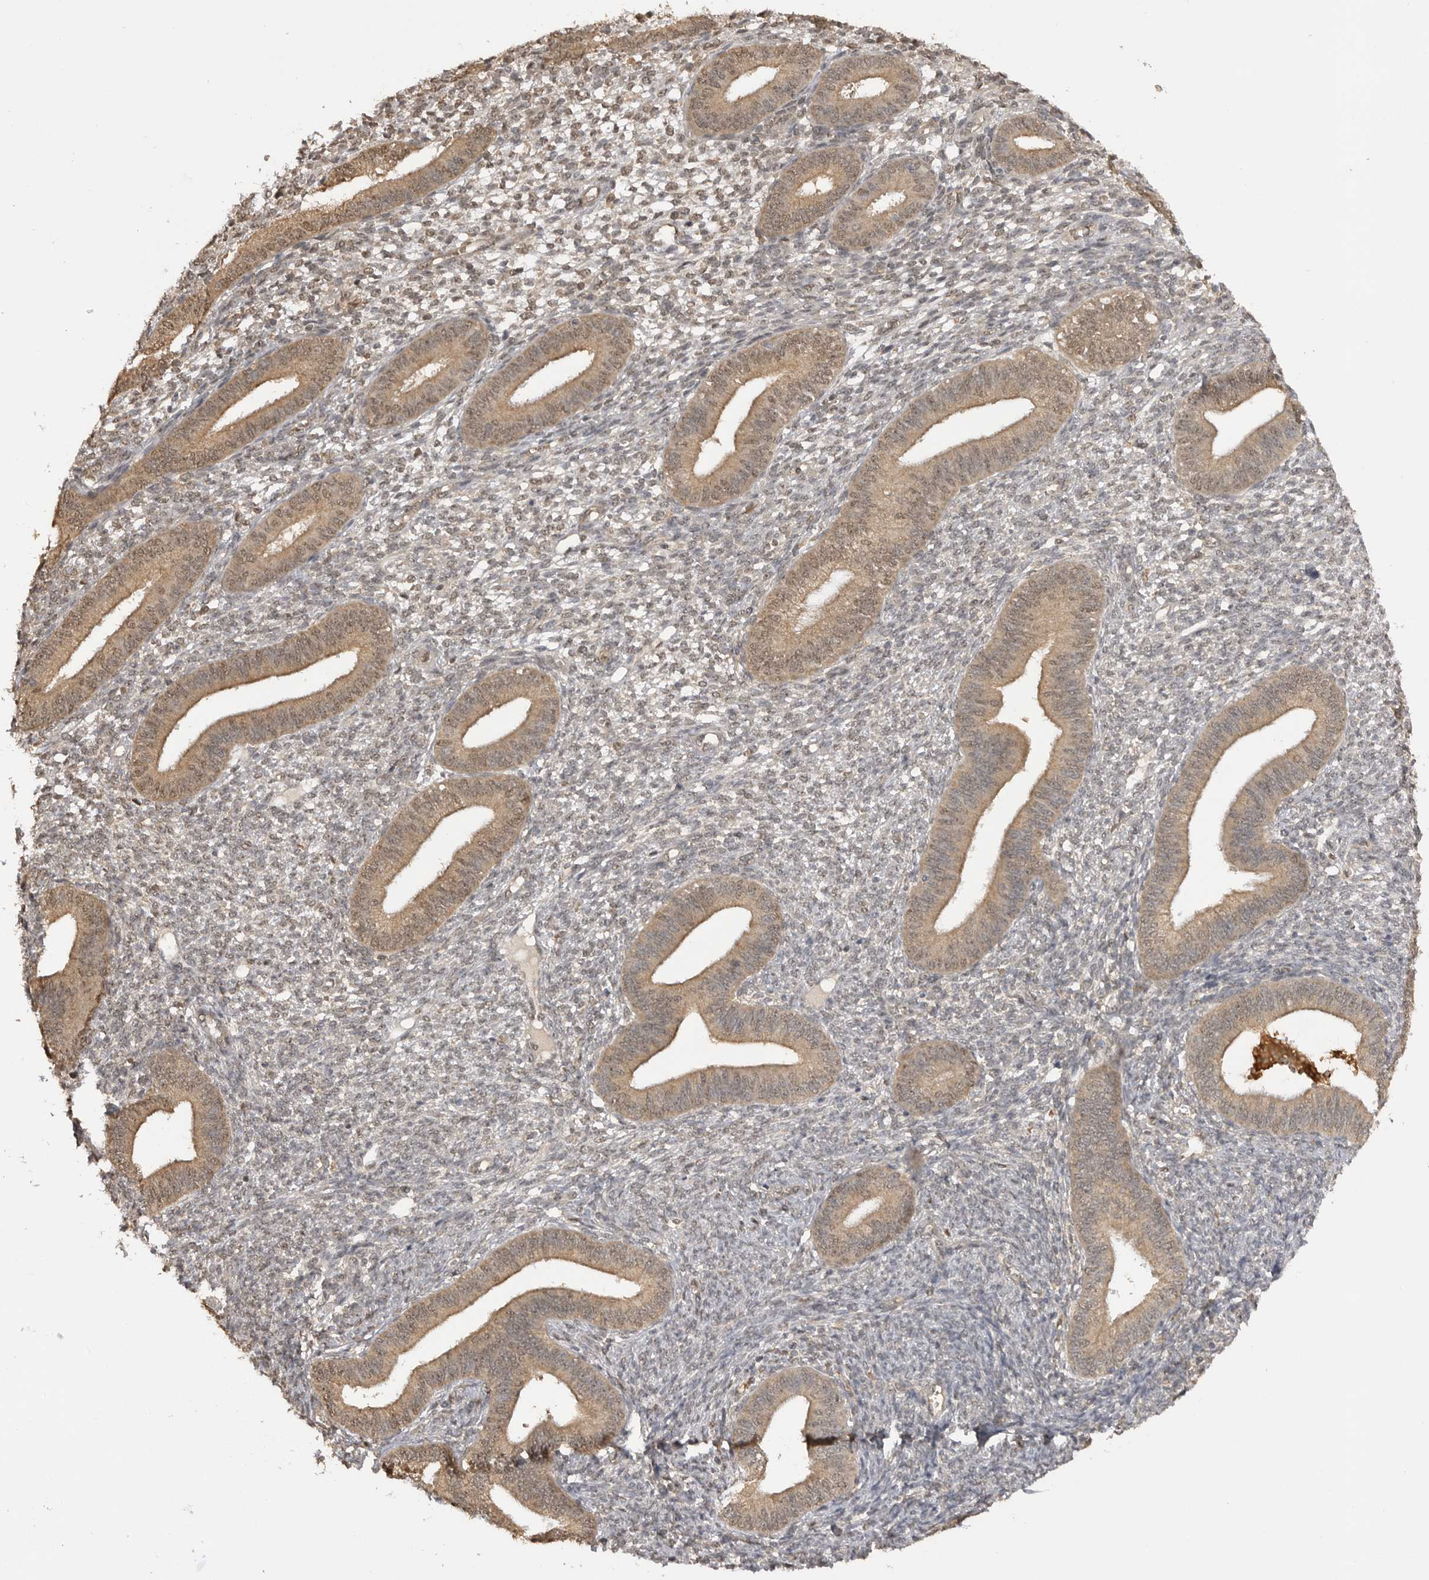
{"staining": {"intensity": "weak", "quantity": "25%-75%", "location": "cytoplasmic/membranous"}, "tissue": "endometrium", "cell_type": "Cells in endometrial stroma", "image_type": "normal", "snomed": [{"axis": "morphology", "description": "Normal tissue, NOS"}, {"axis": "topography", "description": "Endometrium"}], "caption": "Protein analysis of normal endometrium demonstrates weak cytoplasmic/membranous positivity in approximately 25%-75% of cells in endometrial stroma.", "gene": "ASPSCR1", "patient": {"sex": "female", "age": 46}}